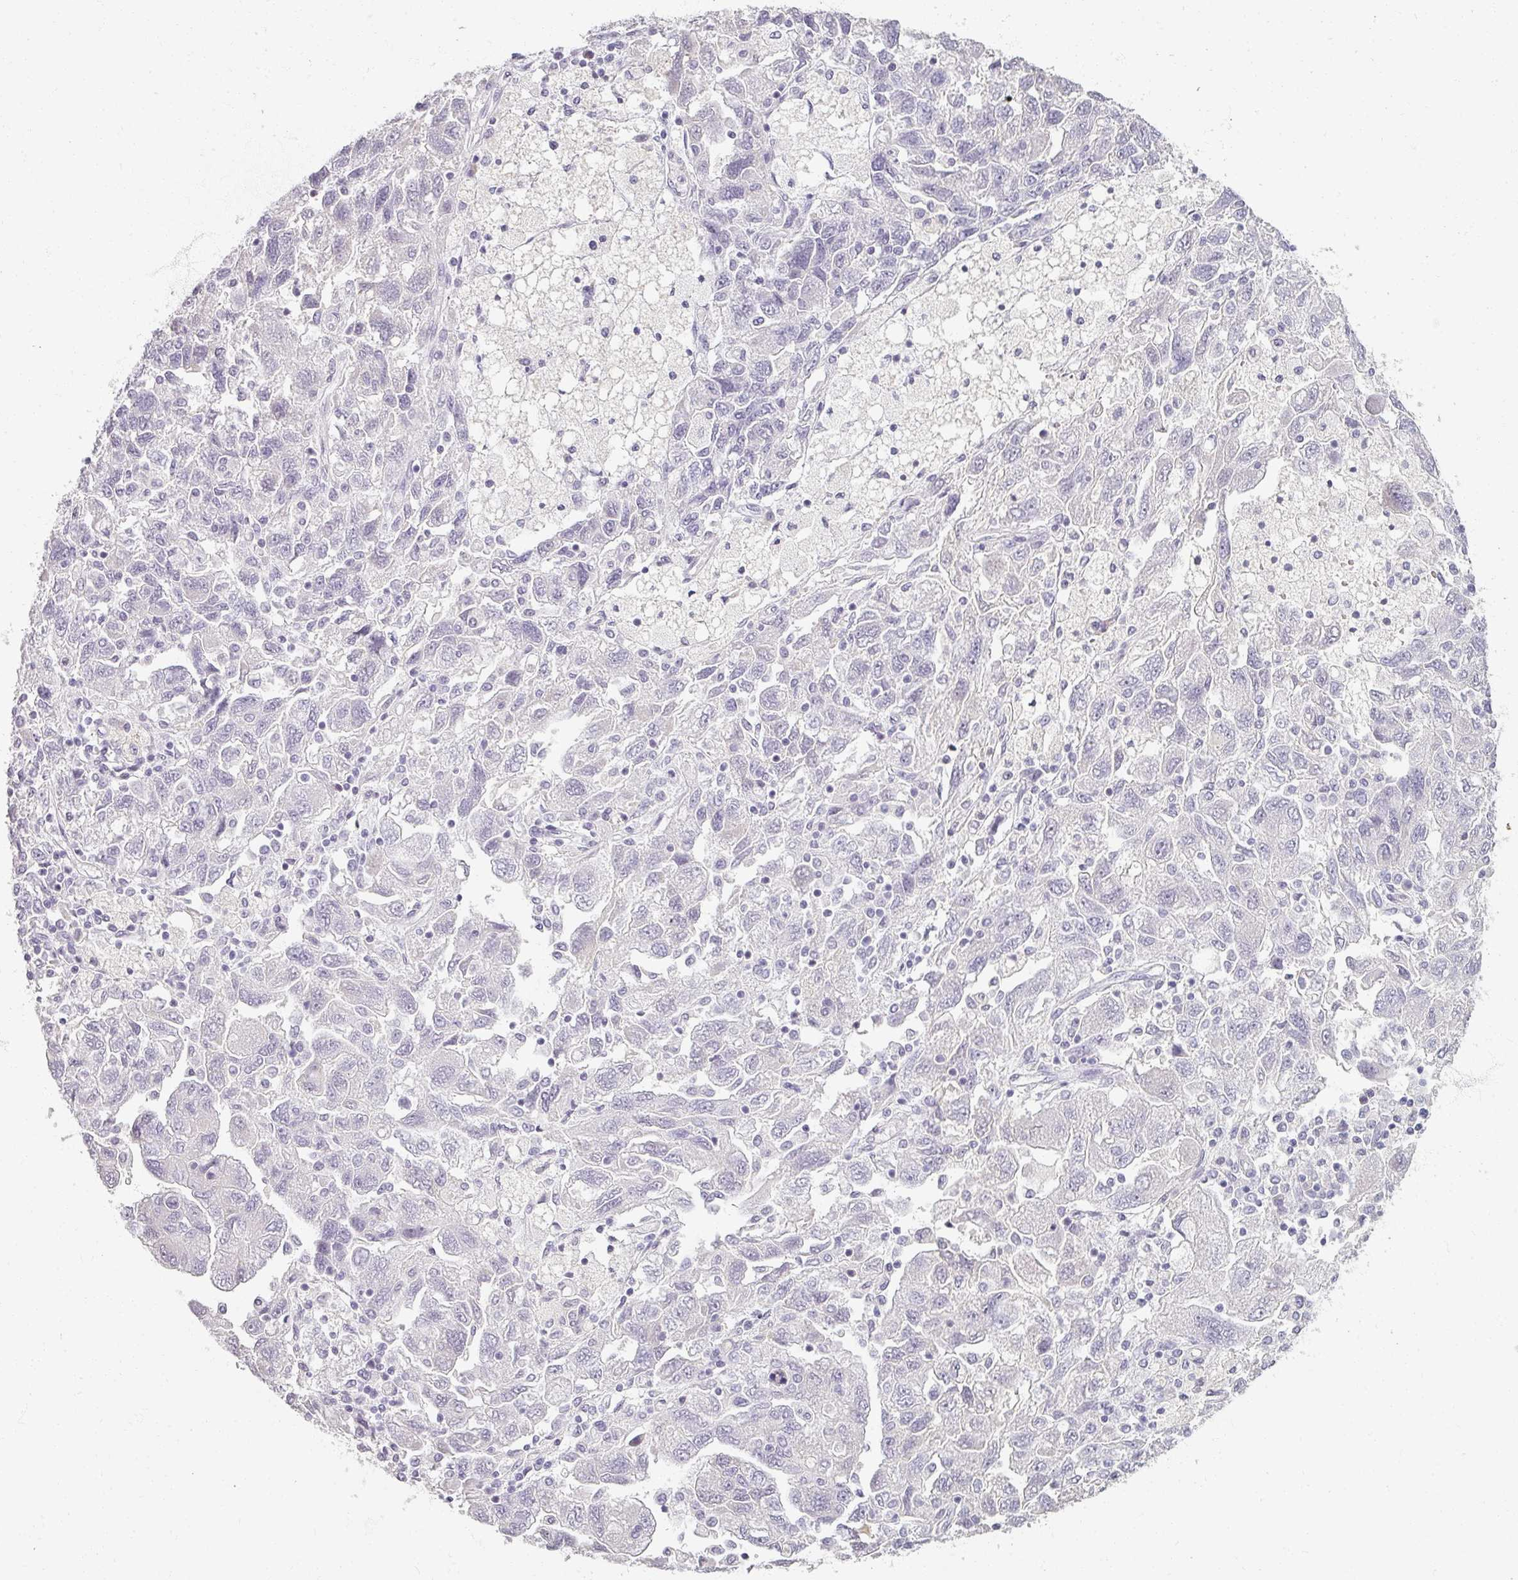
{"staining": {"intensity": "negative", "quantity": "none", "location": "none"}, "tissue": "ovarian cancer", "cell_type": "Tumor cells", "image_type": "cancer", "snomed": [{"axis": "morphology", "description": "Carcinoma, NOS"}, {"axis": "morphology", "description": "Cystadenocarcinoma, serous, NOS"}, {"axis": "topography", "description": "Ovary"}], "caption": "This is a photomicrograph of immunohistochemistry (IHC) staining of serous cystadenocarcinoma (ovarian), which shows no expression in tumor cells.", "gene": "REG3G", "patient": {"sex": "female", "age": 69}}